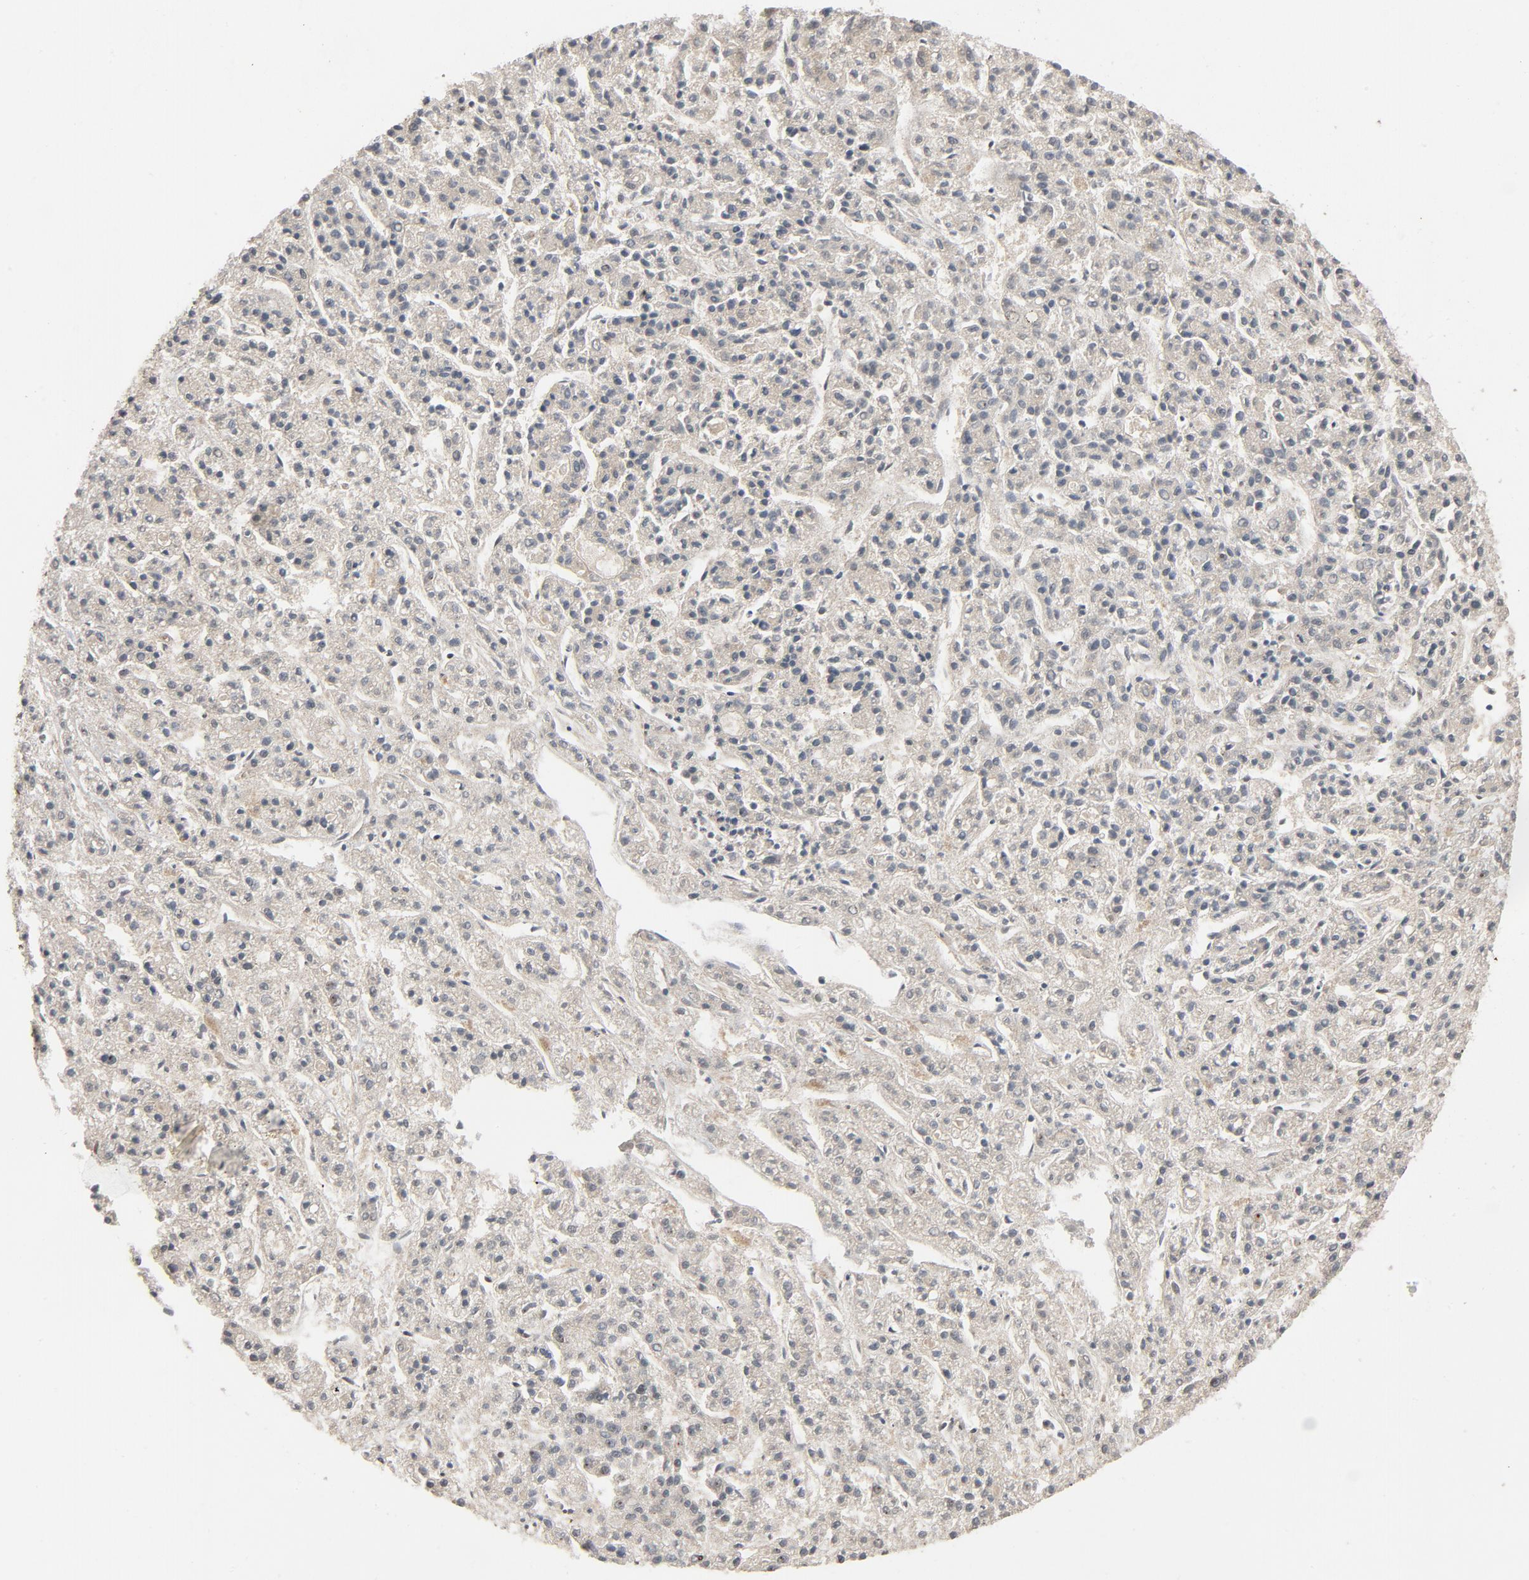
{"staining": {"intensity": "negative", "quantity": "none", "location": "none"}, "tissue": "liver cancer", "cell_type": "Tumor cells", "image_type": "cancer", "snomed": [{"axis": "morphology", "description": "Carcinoma, Hepatocellular, NOS"}, {"axis": "topography", "description": "Liver"}], "caption": "This is an immunohistochemistry photomicrograph of hepatocellular carcinoma (liver). There is no positivity in tumor cells.", "gene": "SMARCD1", "patient": {"sex": "male", "age": 70}}